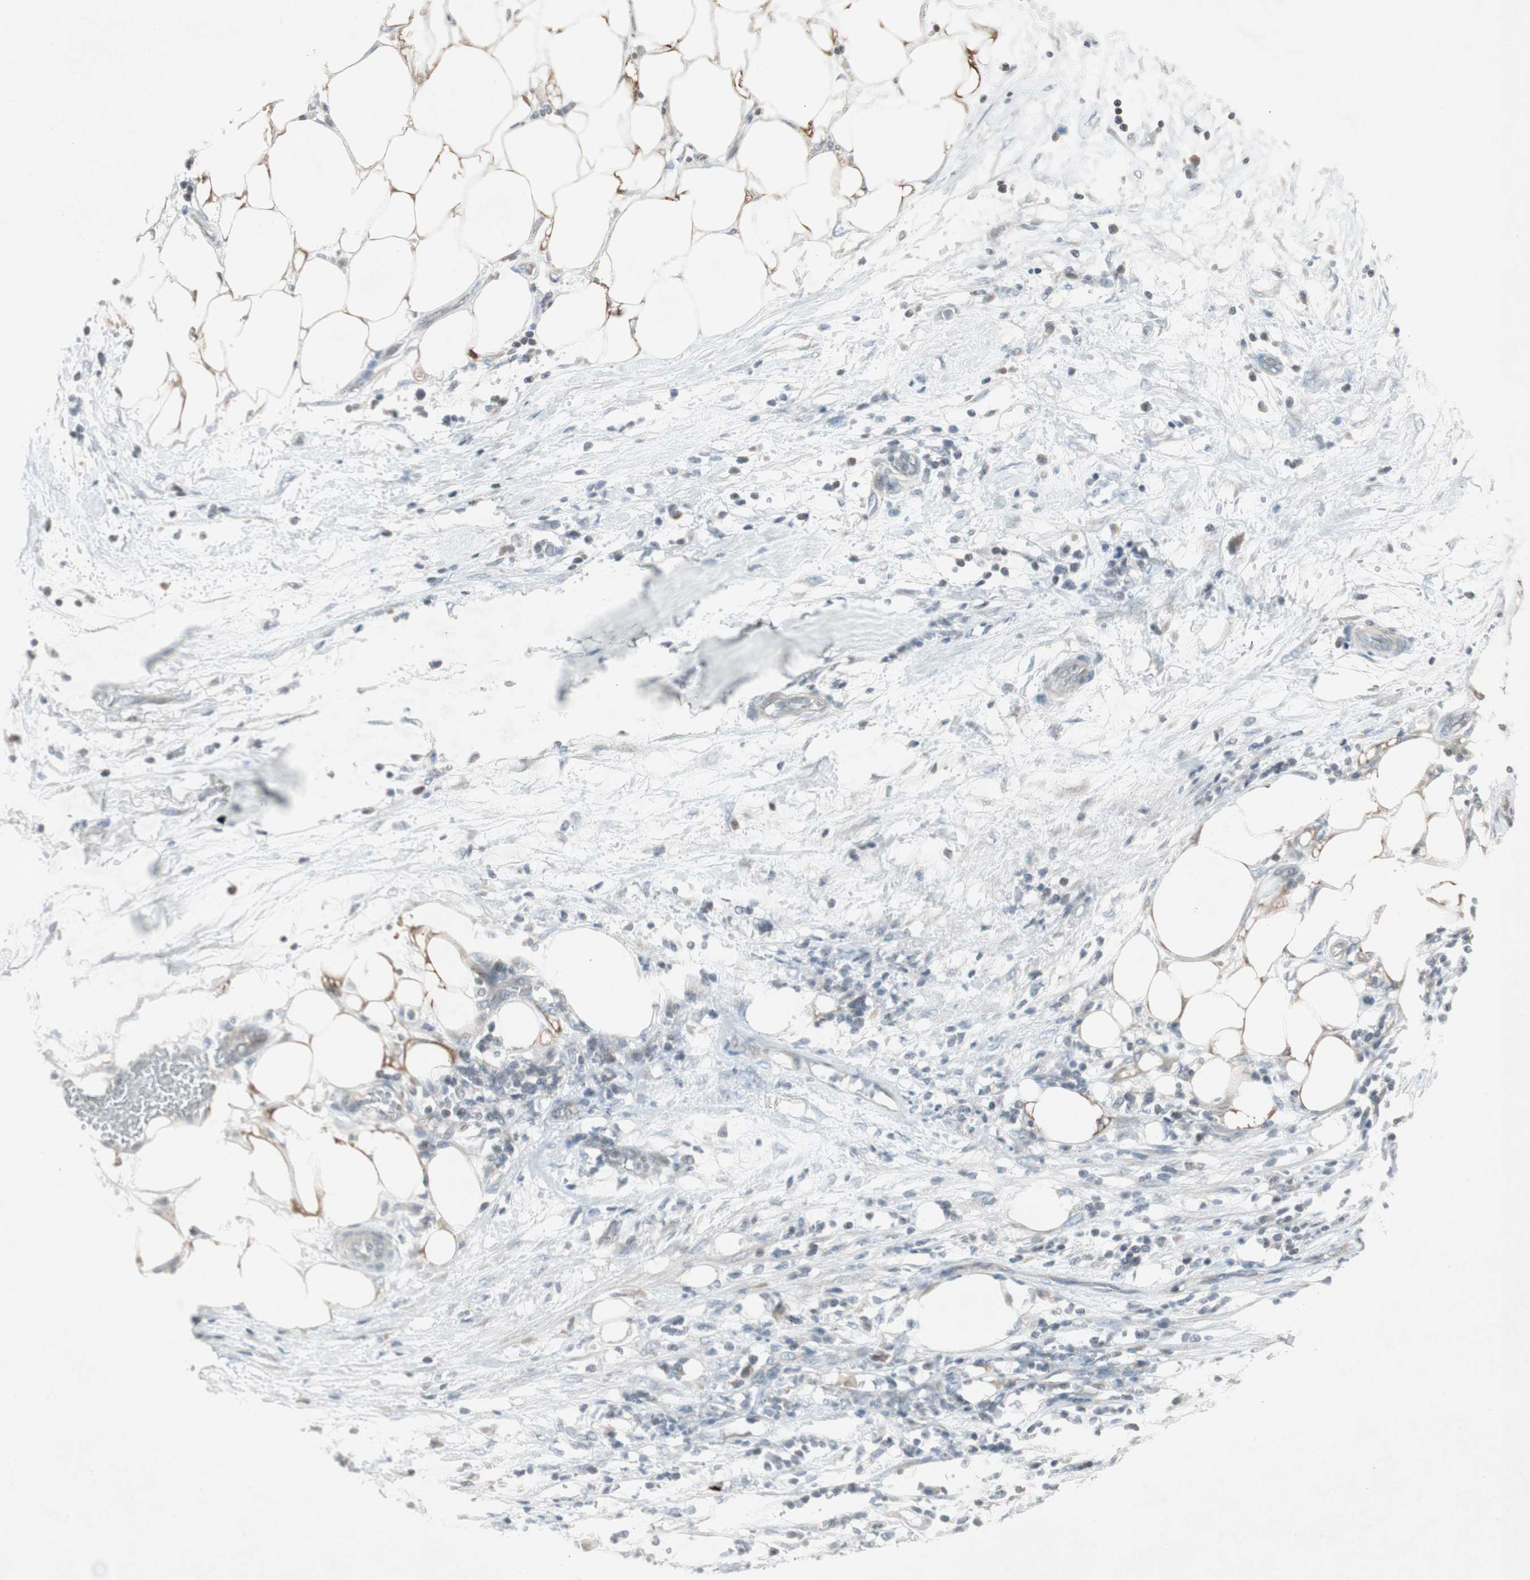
{"staining": {"intensity": "negative", "quantity": "none", "location": "none"}, "tissue": "pancreatic cancer", "cell_type": "Tumor cells", "image_type": "cancer", "snomed": [{"axis": "morphology", "description": "Adenocarcinoma, NOS"}, {"axis": "topography", "description": "Pancreas"}], "caption": "The image shows no staining of tumor cells in pancreatic cancer.", "gene": "ARG2", "patient": {"sex": "female", "age": 78}}